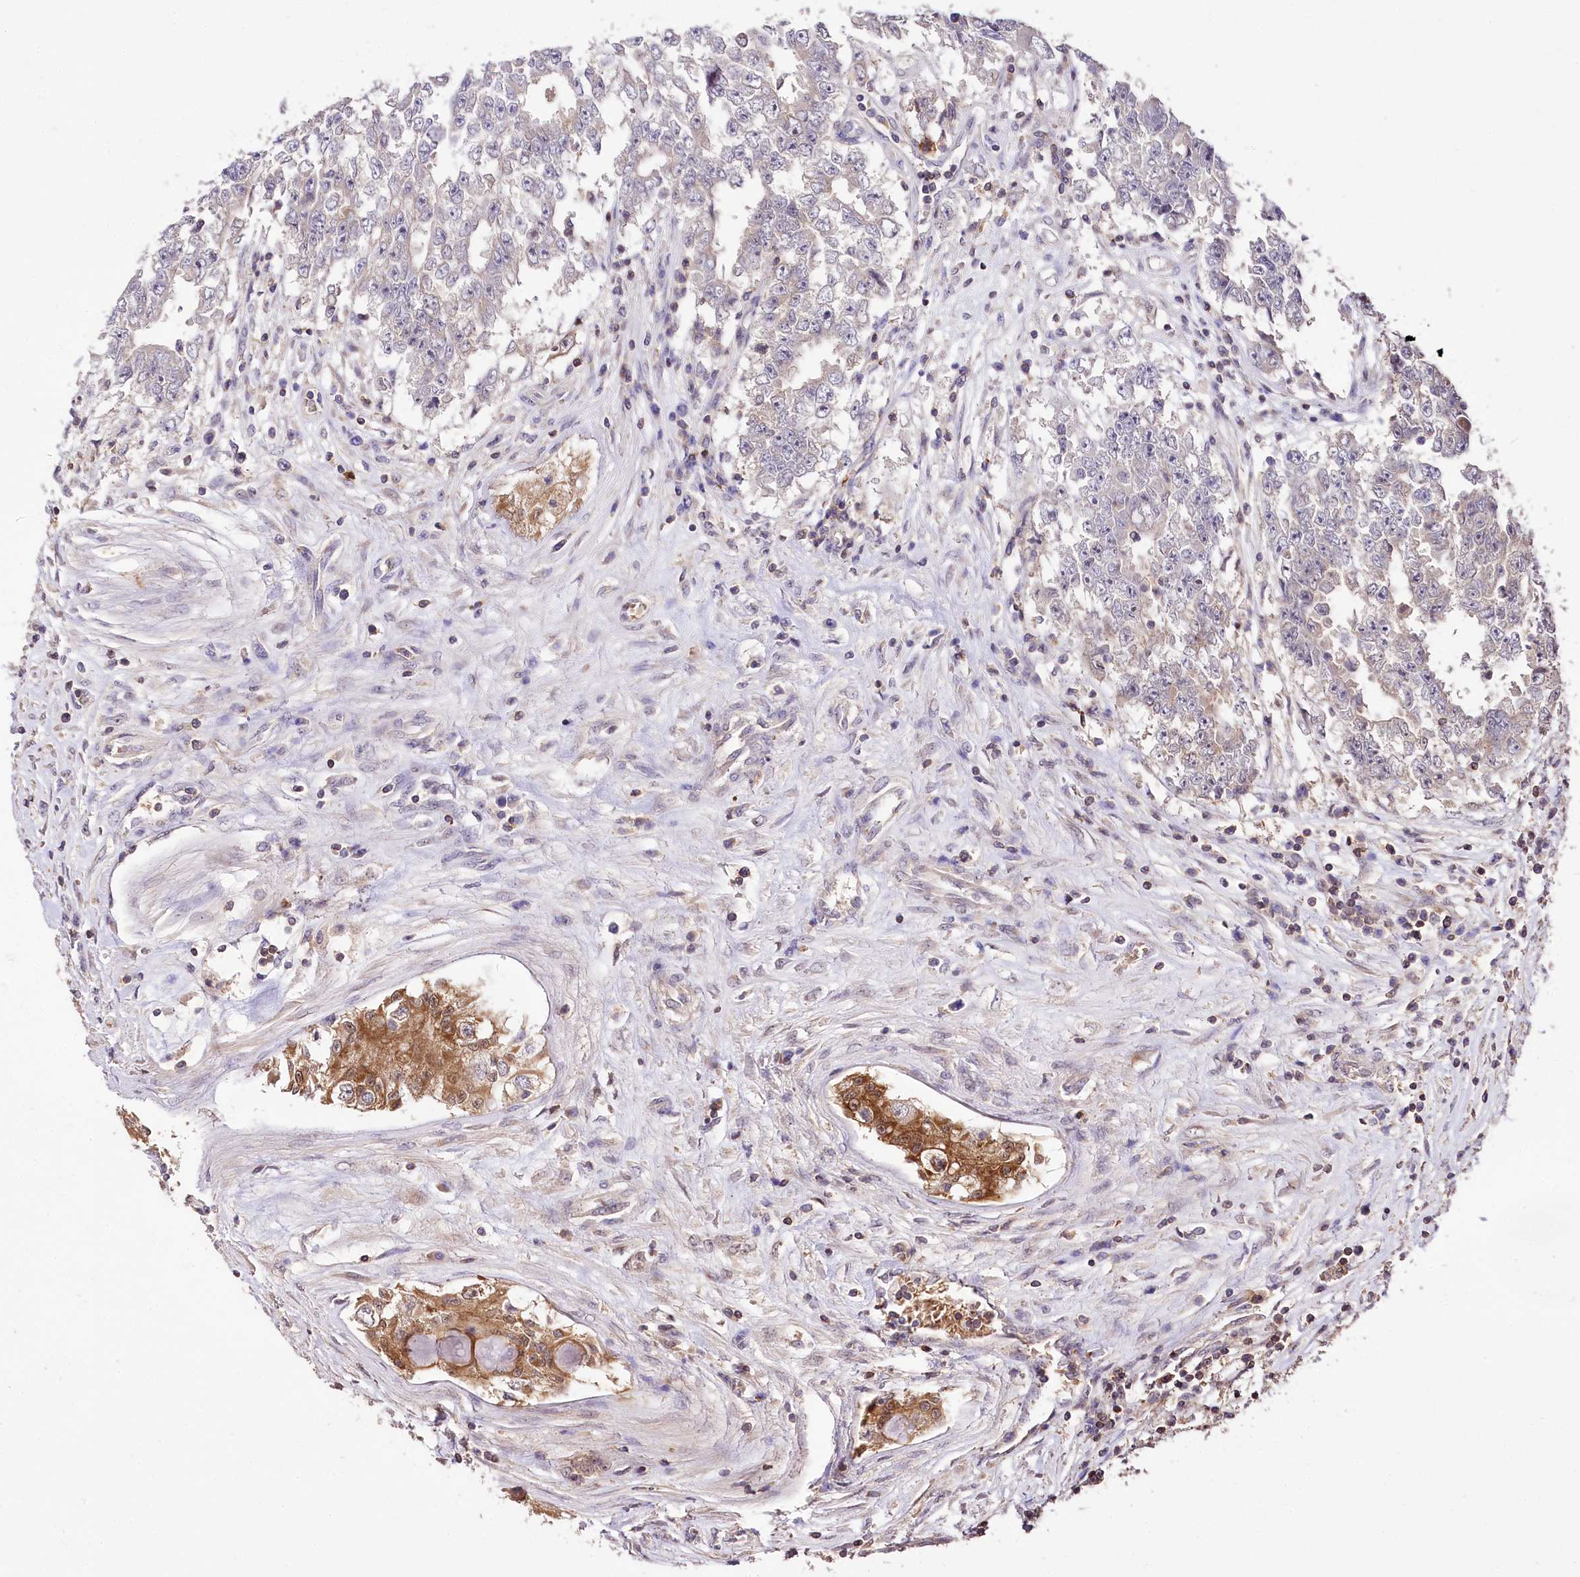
{"staining": {"intensity": "negative", "quantity": "none", "location": "none"}, "tissue": "testis cancer", "cell_type": "Tumor cells", "image_type": "cancer", "snomed": [{"axis": "morphology", "description": "Carcinoma, Embryonal, NOS"}, {"axis": "topography", "description": "Testis"}], "caption": "Tumor cells are negative for protein expression in human testis embryonal carcinoma. (DAB (3,3'-diaminobenzidine) immunohistochemistry (IHC) visualized using brightfield microscopy, high magnification).", "gene": "SERGEF", "patient": {"sex": "male", "age": 25}}